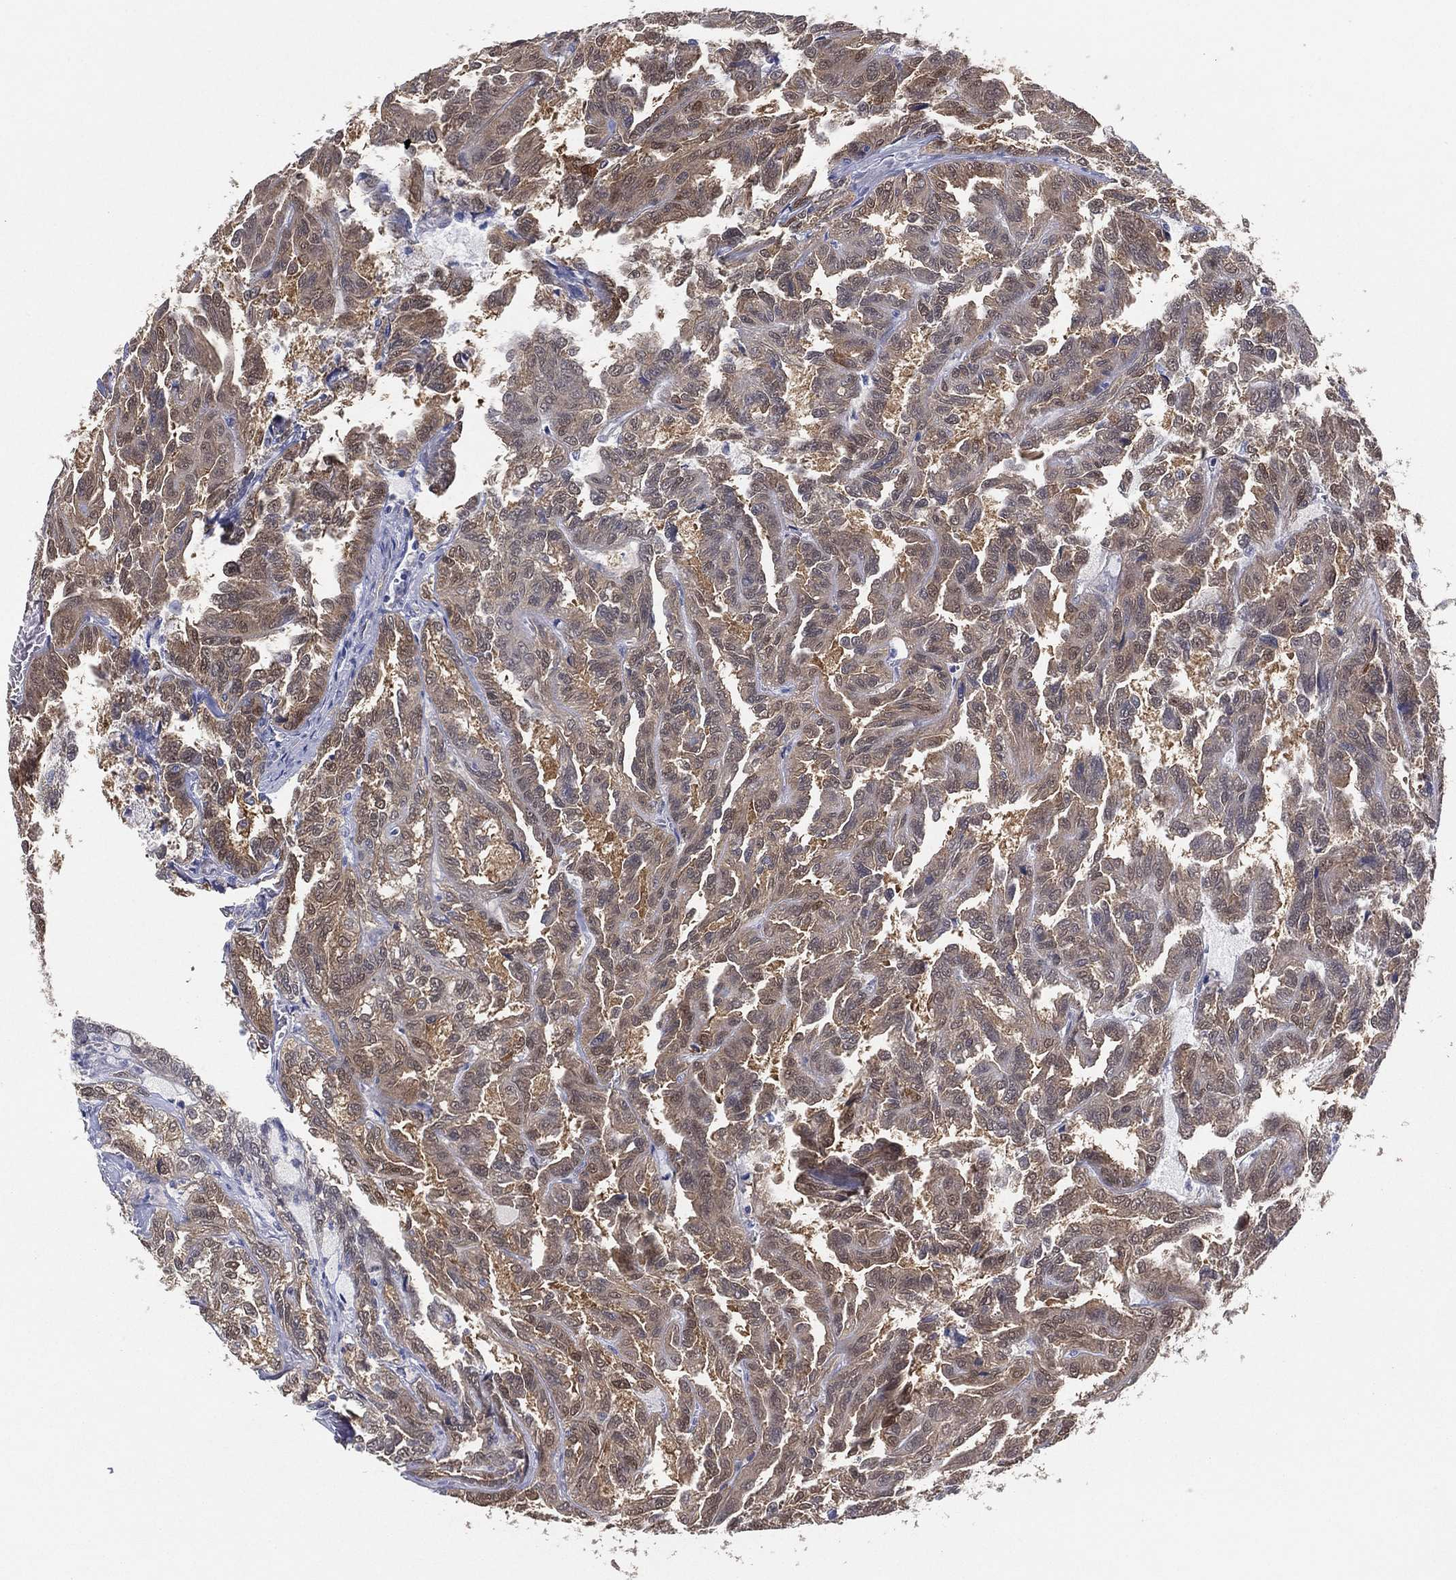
{"staining": {"intensity": "weak", "quantity": "25%-75%", "location": "cytoplasmic/membranous,nuclear"}, "tissue": "renal cancer", "cell_type": "Tumor cells", "image_type": "cancer", "snomed": [{"axis": "morphology", "description": "Adenocarcinoma, NOS"}, {"axis": "topography", "description": "Kidney"}], "caption": "Human renal adenocarcinoma stained with a brown dye displays weak cytoplasmic/membranous and nuclear positive staining in approximately 25%-75% of tumor cells.", "gene": "DDAH1", "patient": {"sex": "male", "age": 79}}